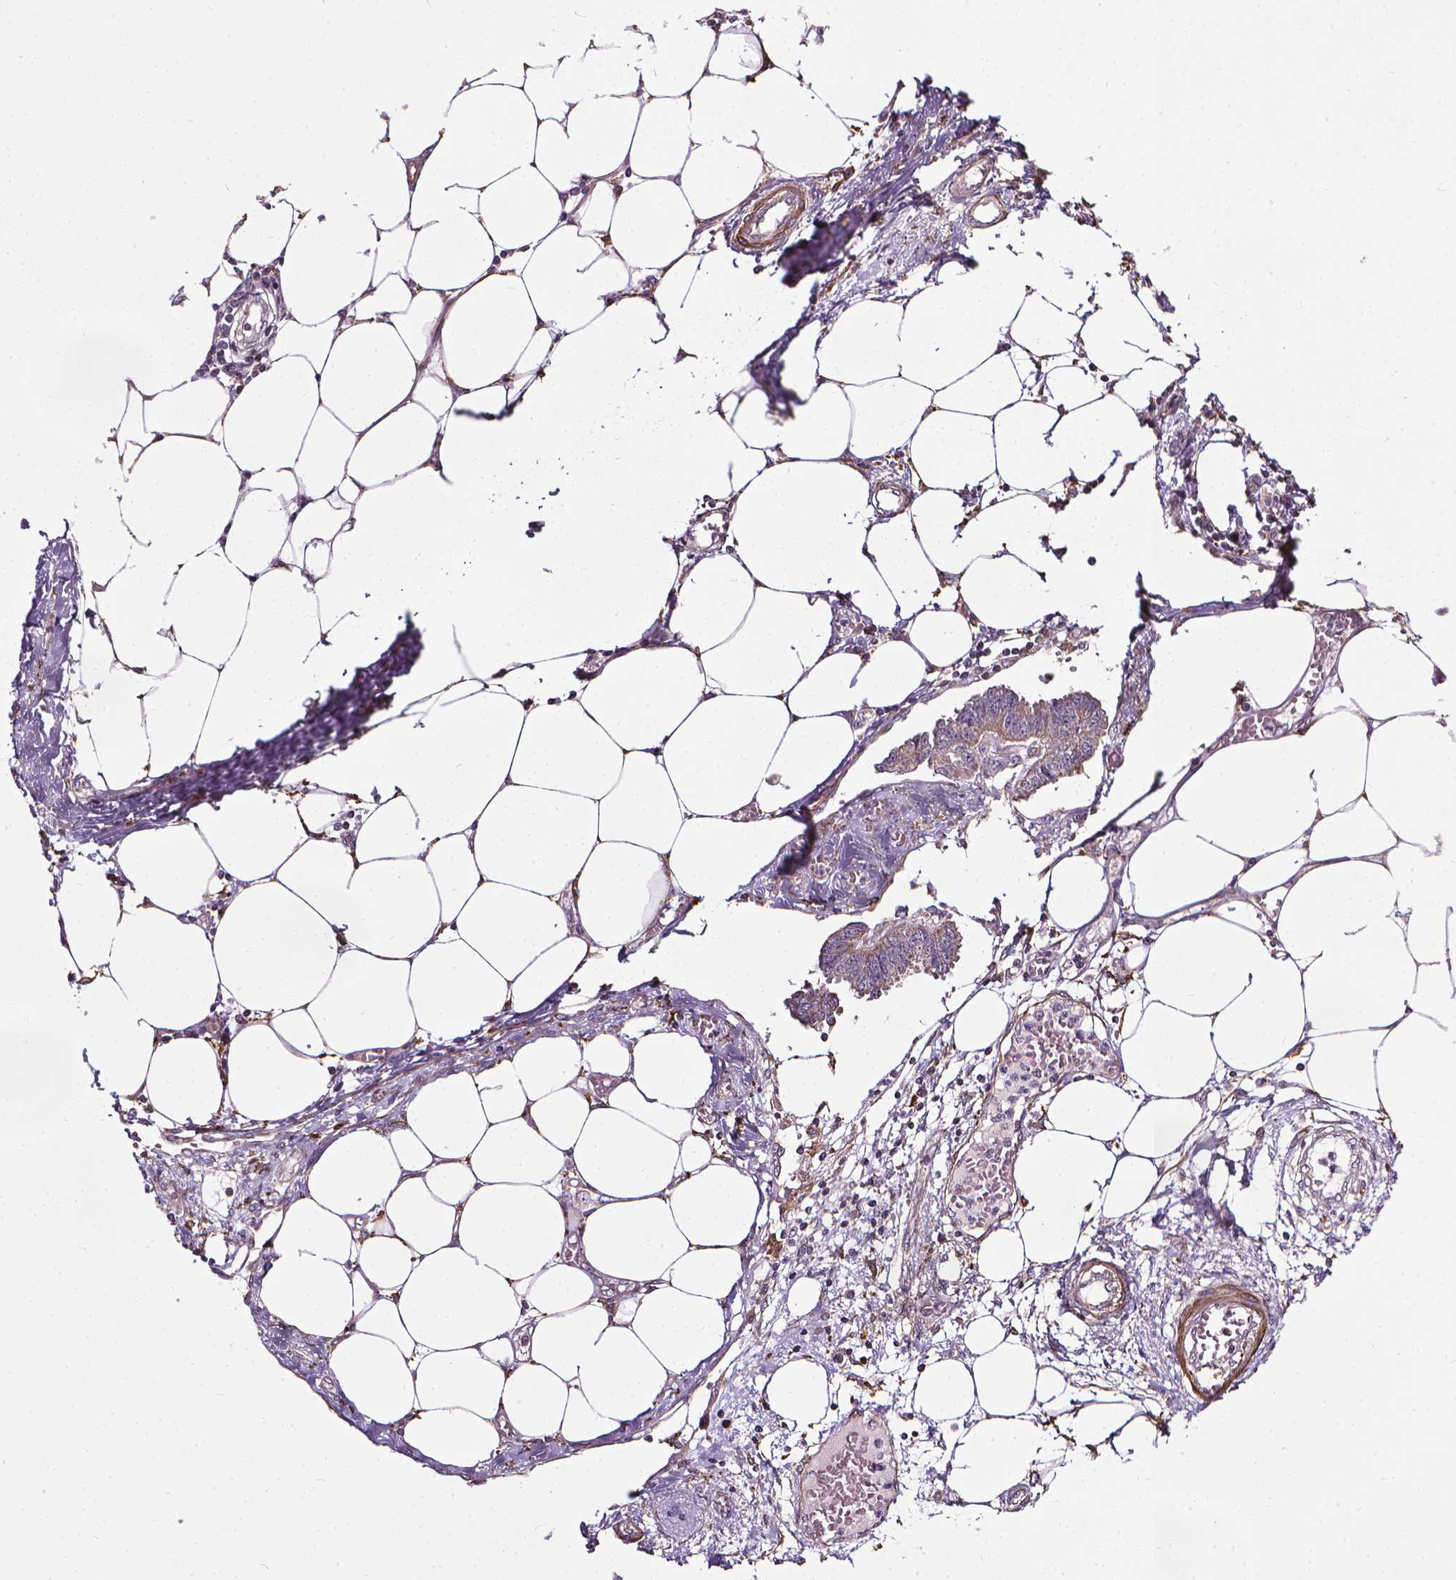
{"staining": {"intensity": "weak", "quantity": ">75%", "location": "cytoplasmic/membranous"}, "tissue": "endometrial cancer", "cell_type": "Tumor cells", "image_type": "cancer", "snomed": [{"axis": "morphology", "description": "Adenocarcinoma, NOS"}, {"axis": "morphology", "description": "Adenocarcinoma, metastatic, NOS"}, {"axis": "topography", "description": "Adipose tissue"}, {"axis": "topography", "description": "Endometrium"}], "caption": "A photomicrograph of adenocarcinoma (endometrial) stained for a protein shows weak cytoplasmic/membranous brown staining in tumor cells. (DAB IHC, brown staining for protein, blue staining for nuclei).", "gene": "PRAG1", "patient": {"sex": "female", "age": 67}}